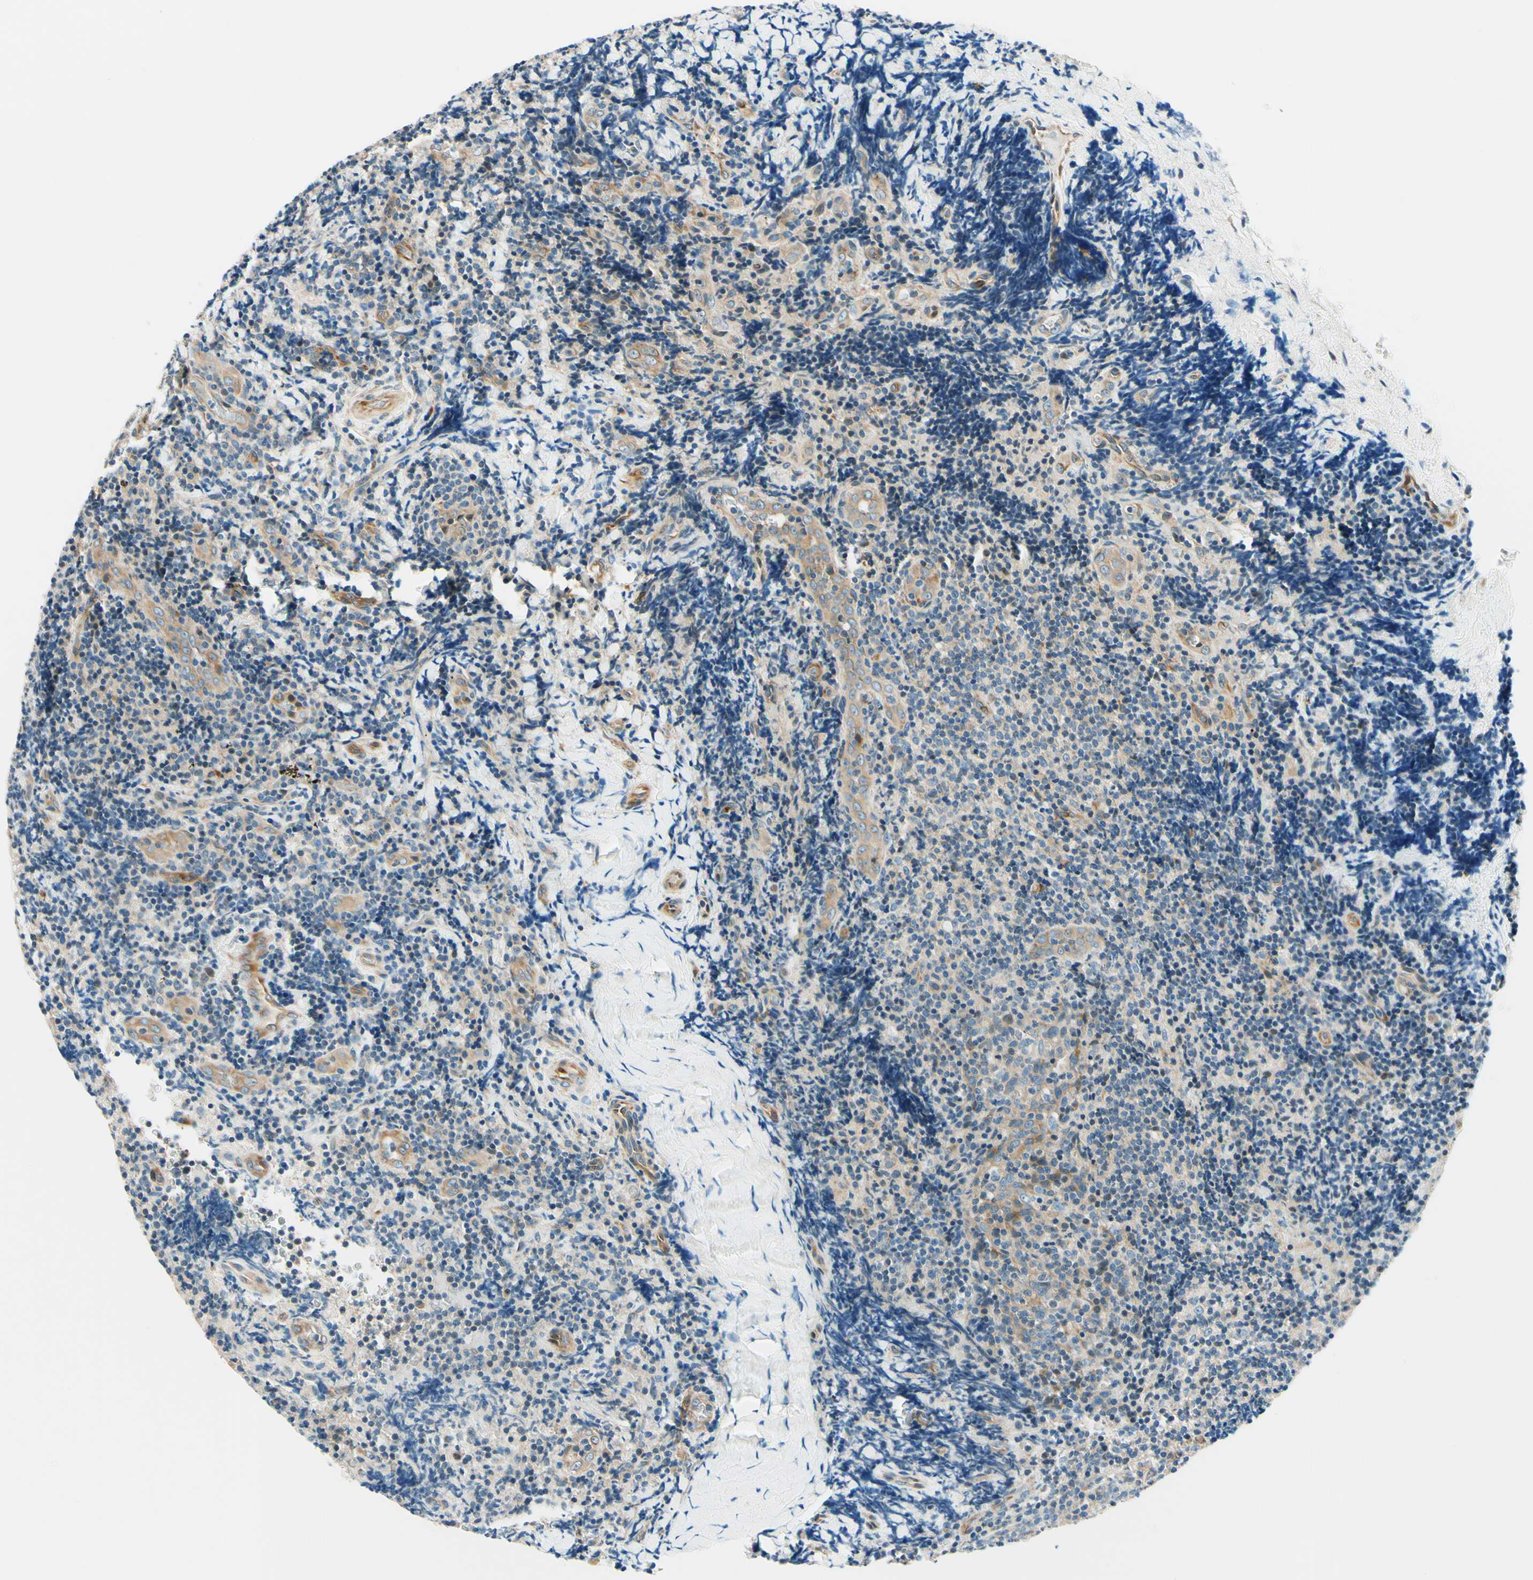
{"staining": {"intensity": "weak", "quantity": "<25%", "location": "cytoplasmic/membranous"}, "tissue": "lymphoma", "cell_type": "Tumor cells", "image_type": "cancer", "snomed": [{"axis": "morphology", "description": "Malignant lymphoma, non-Hodgkin's type, High grade"}, {"axis": "topography", "description": "Tonsil"}], "caption": "There is no significant positivity in tumor cells of high-grade malignant lymphoma, non-Hodgkin's type. (DAB IHC visualized using brightfield microscopy, high magnification).", "gene": "TAOK2", "patient": {"sex": "female", "age": 36}}